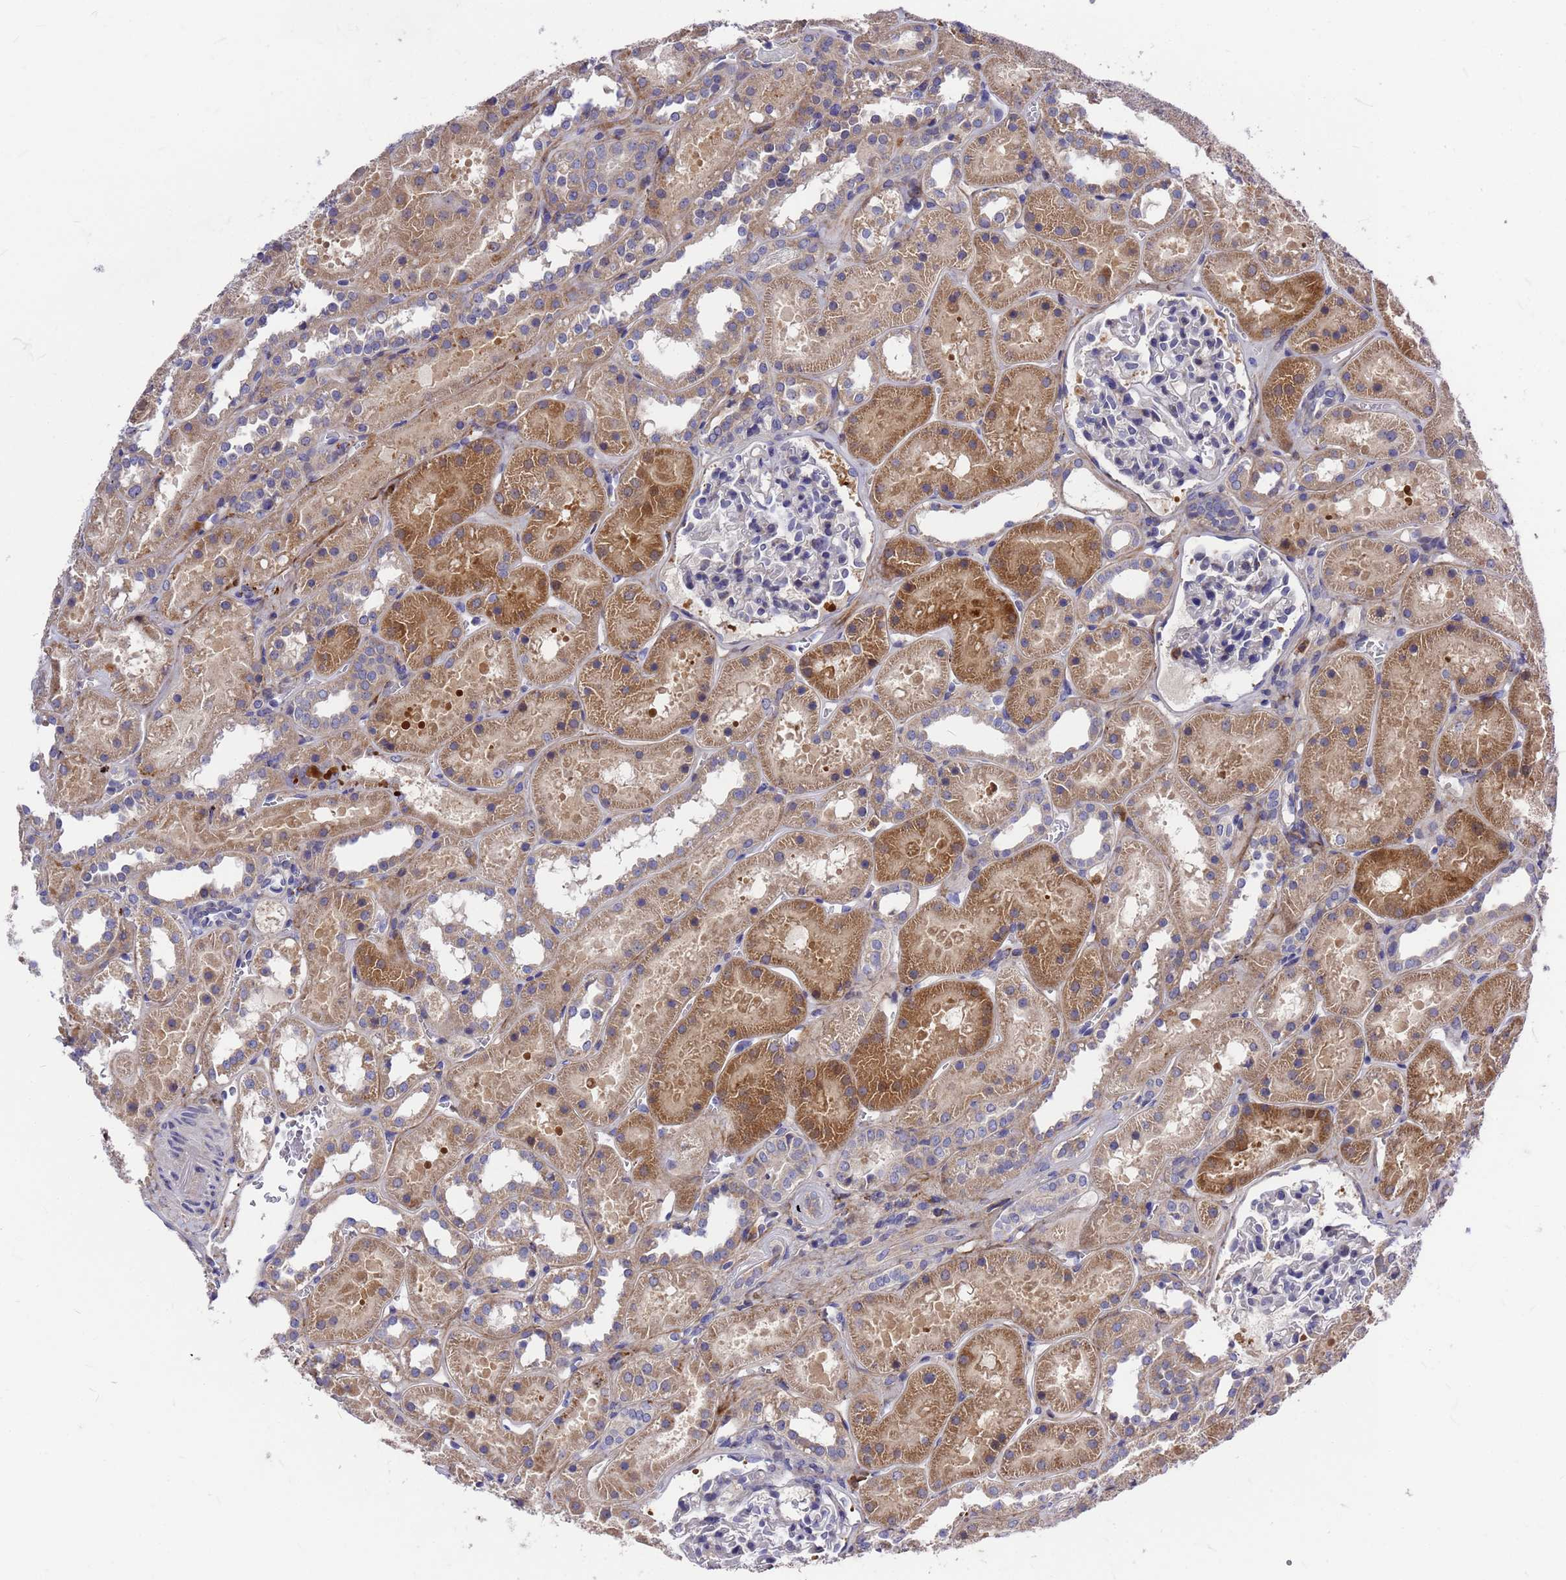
{"staining": {"intensity": "negative", "quantity": "none", "location": "none"}, "tissue": "kidney", "cell_type": "Cells in glomeruli", "image_type": "normal", "snomed": [{"axis": "morphology", "description": "Normal tissue, NOS"}, {"axis": "topography", "description": "Kidney"}], "caption": "A histopathology image of kidney stained for a protein exhibits no brown staining in cells in glomeruli.", "gene": "ZNF717", "patient": {"sex": "female", "age": 41}}